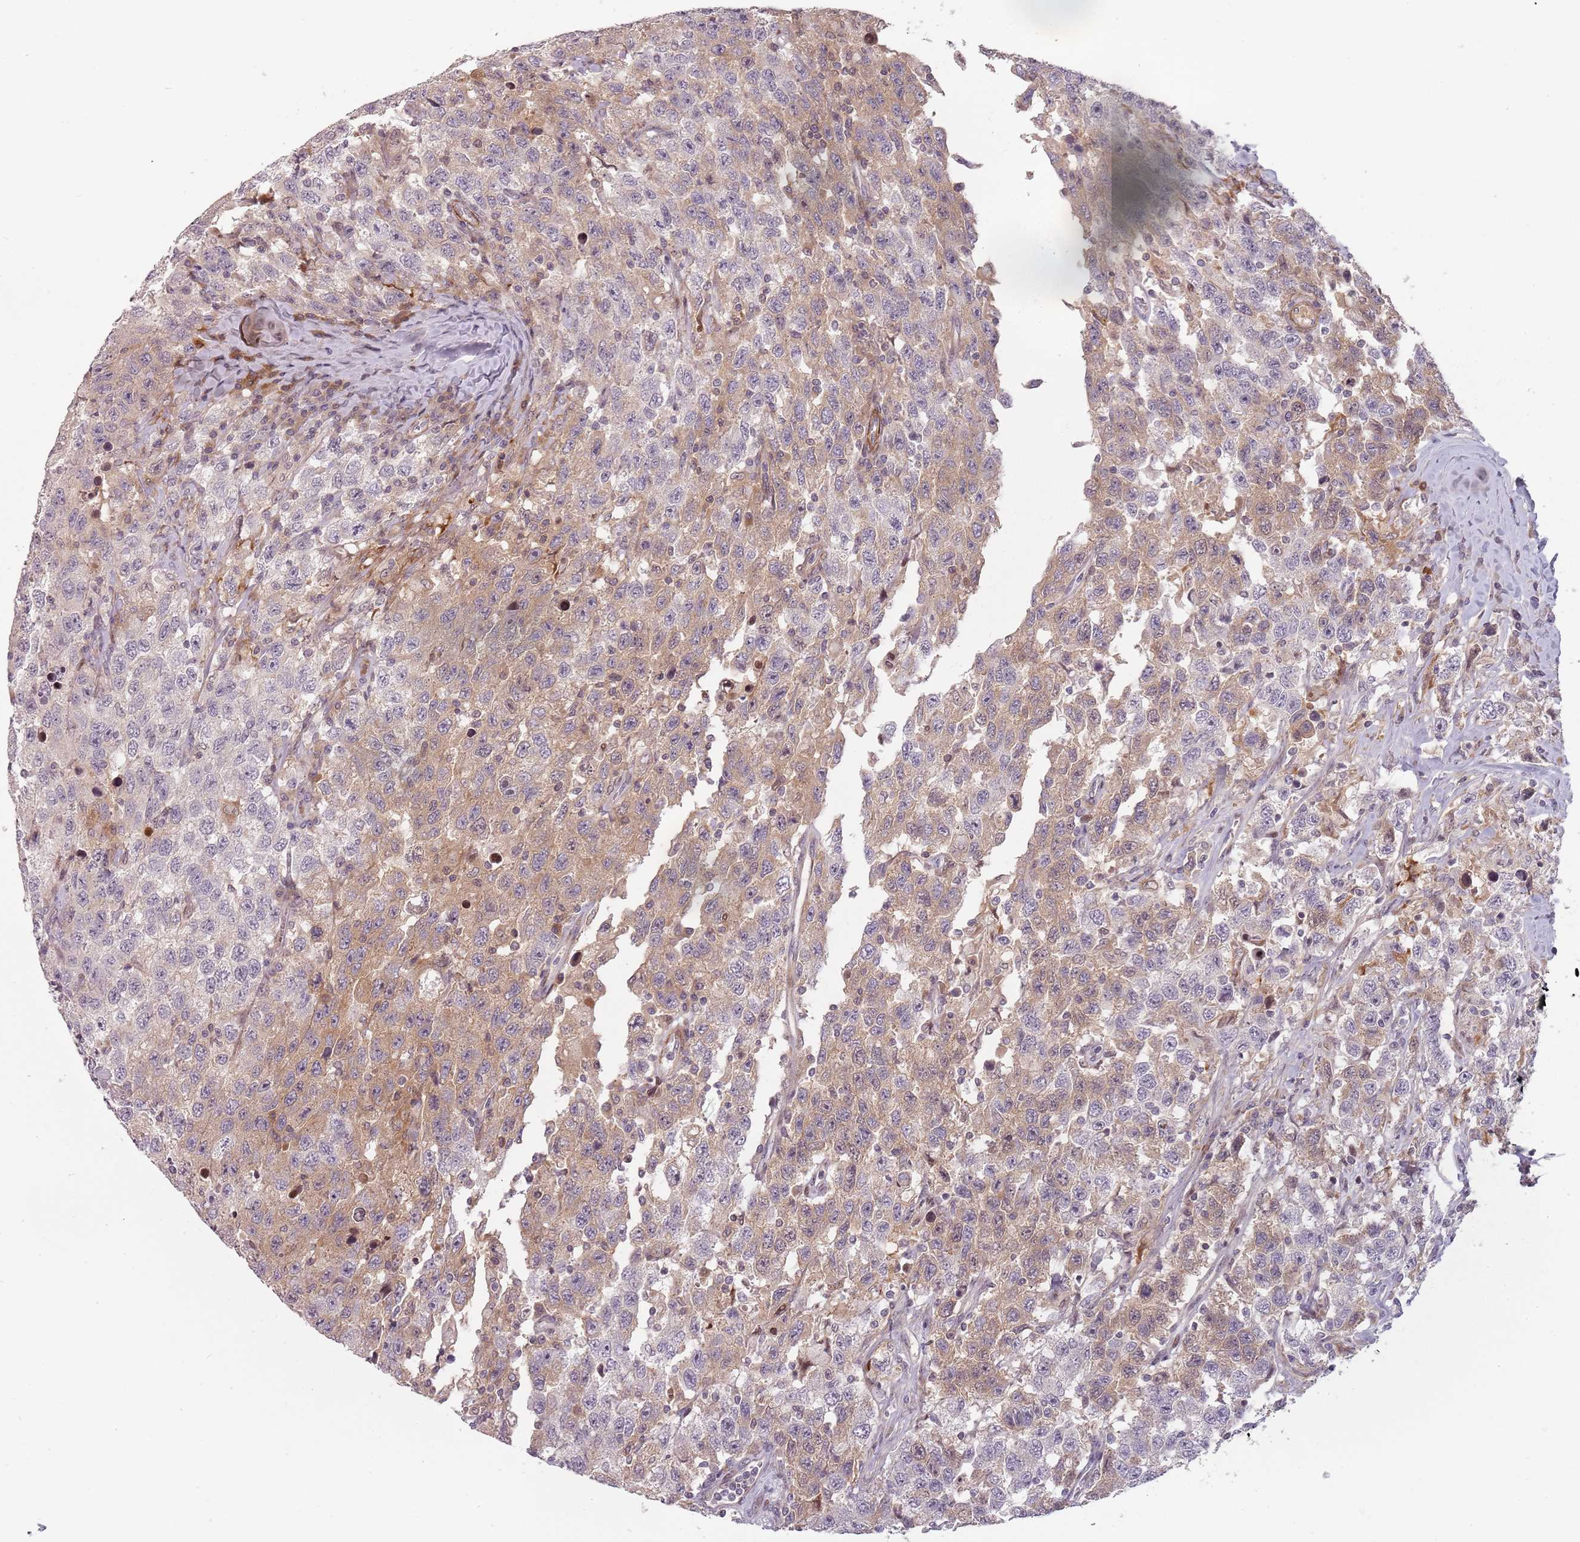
{"staining": {"intensity": "weak", "quantity": "25%-75%", "location": "cytoplasmic/membranous"}, "tissue": "testis cancer", "cell_type": "Tumor cells", "image_type": "cancer", "snomed": [{"axis": "morphology", "description": "Seminoma, NOS"}, {"axis": "topography", "description": "Testis"}], "caption": "The image reveals a brown stain indicating the presence of a protein in the cytoplasmic/membranous of tumor cells in seminoma (testis).", "gene": "RPS6KA2", "patient": {"sex": "male", "age": 65}}